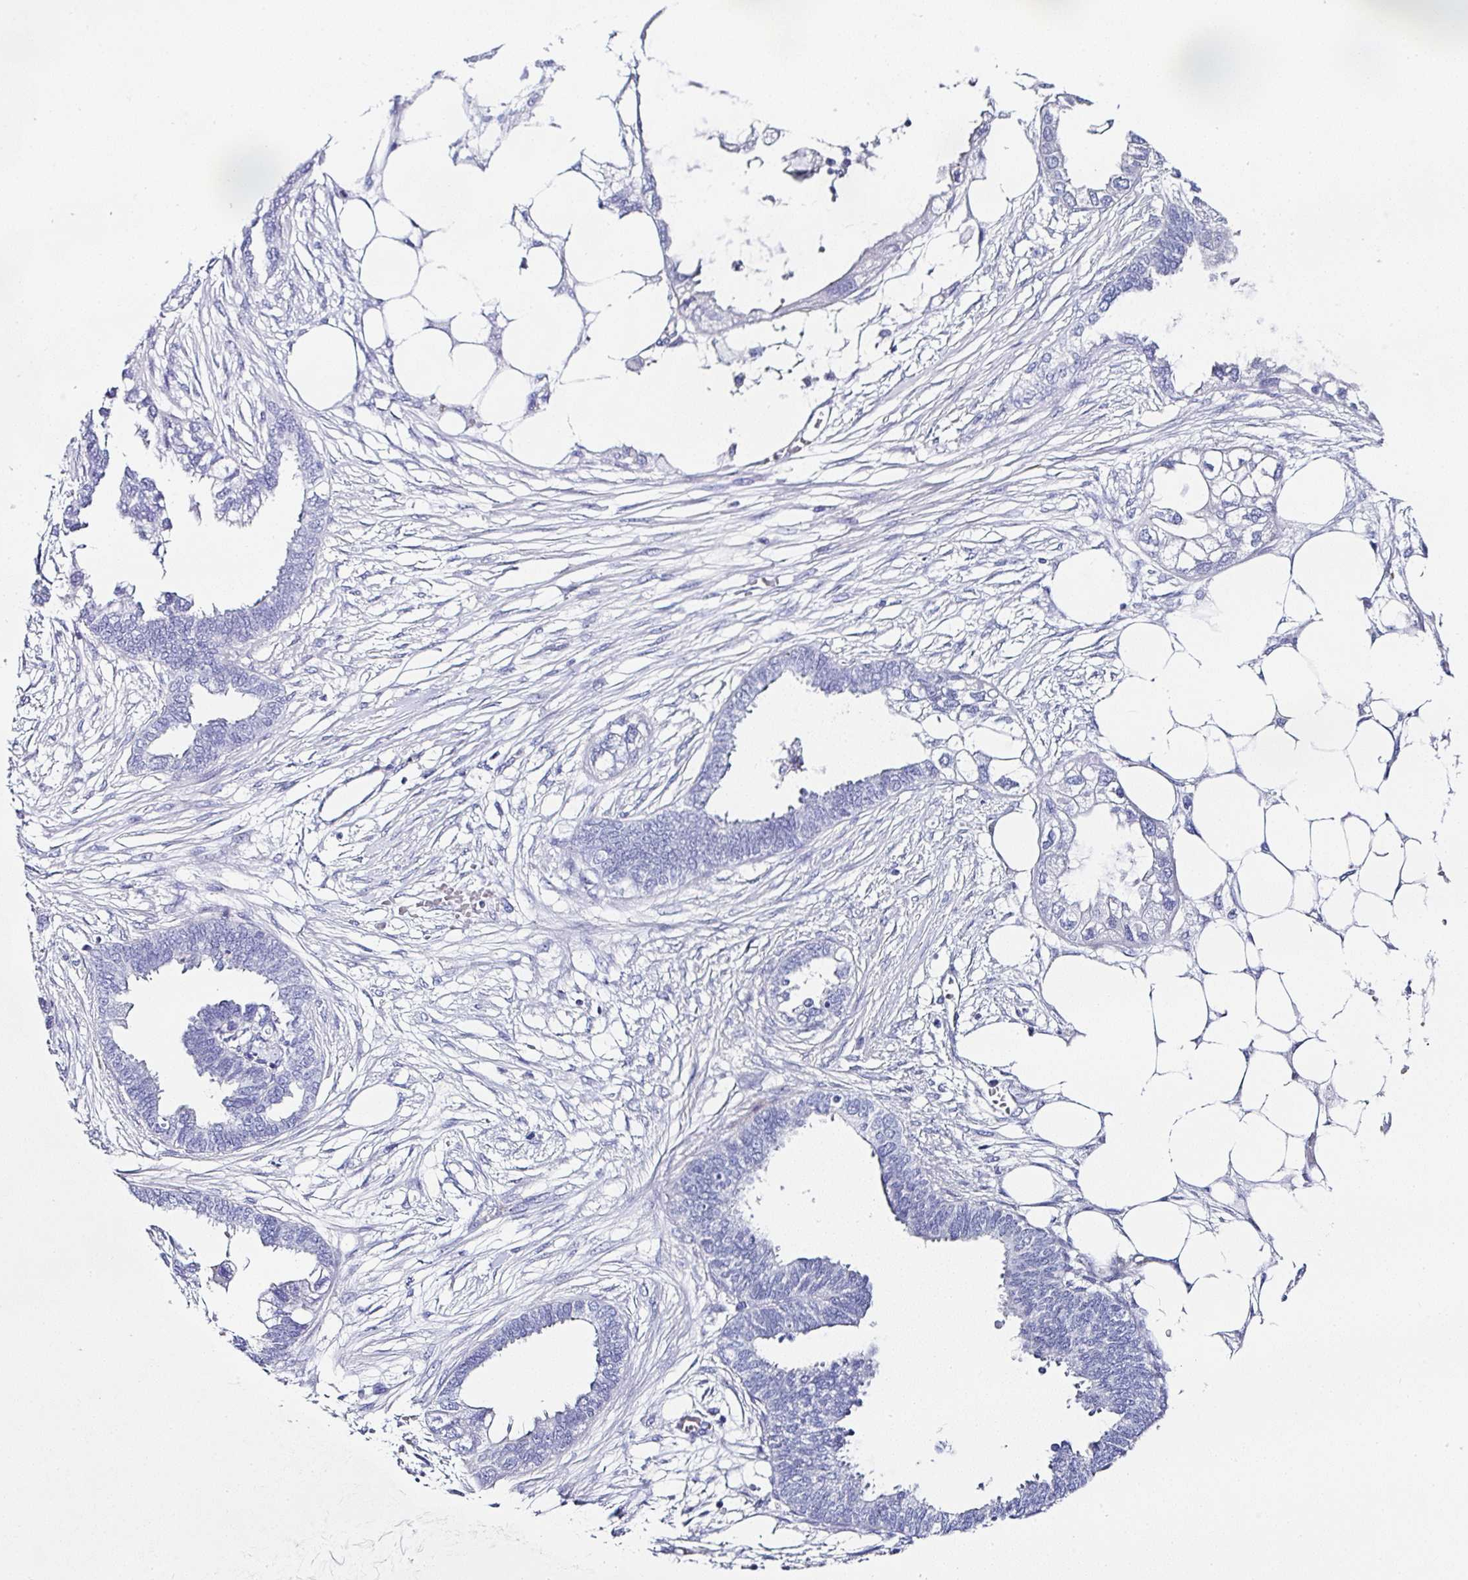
{"staining": {"intensity": "negative", "quantity": "none", "location": "none"}, "tissue": "endometrial cancer", "cell_type": "Tumor cells", "image_type": "cancer", "snomed": [{"axis": "morphology", "description": "Adenocarcinoma, NOS"}, {"axis": "morphology", "description": "Adenocarcinoma, metastatic, NOS"}, {"axis": "topography", "description": "Adipose tissue"}, {"axis": "topography", "description": "Endometrium"}], "caption": "Tumor cells show no significant protein expression in endometrial adenocarcinoma.", "gene": "PPFIA4", "patient": {"sex": "female", "age": 67}}